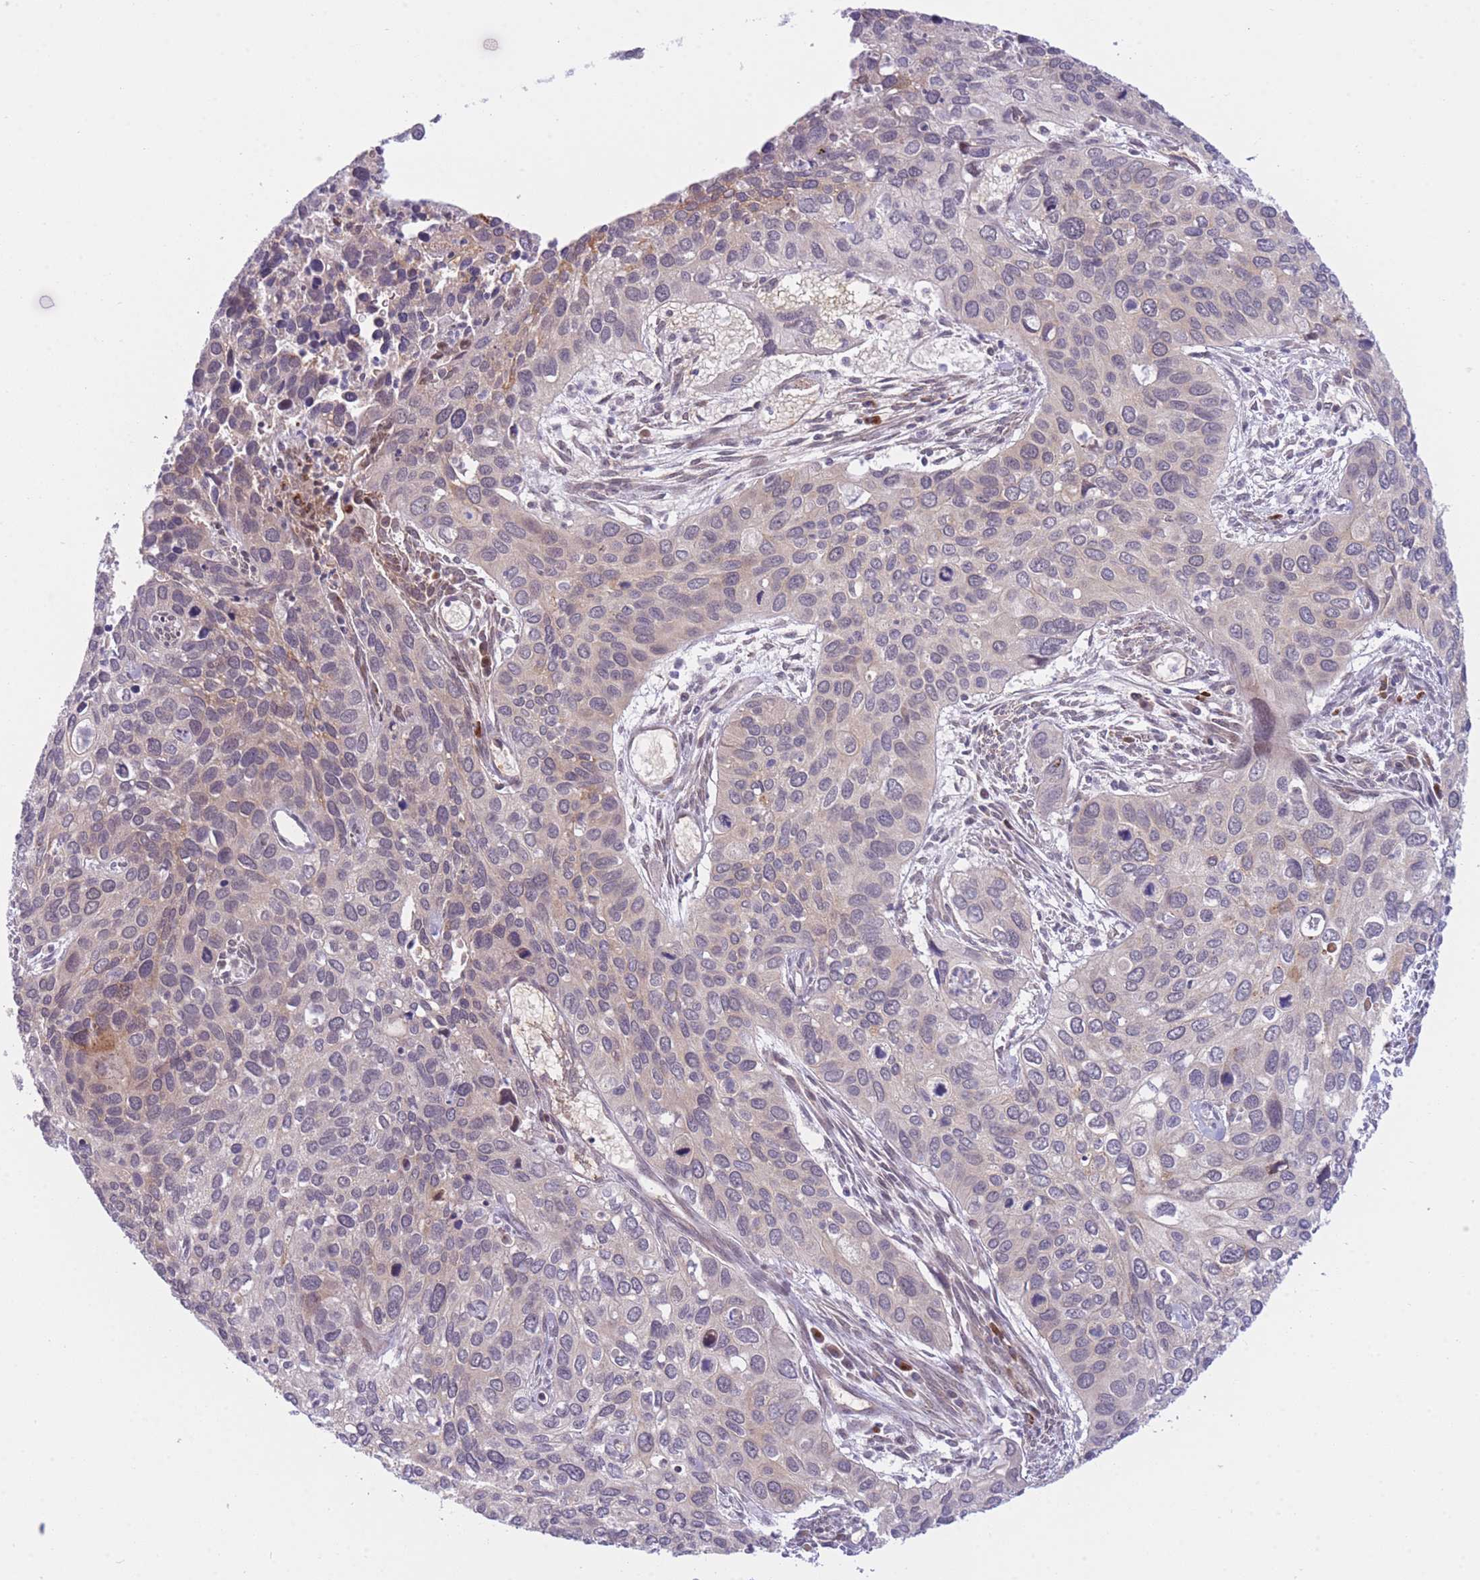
{"staining": {"intensity": "weak", "quantity": "<25%", "location": "cytoplasmic/membranous"}, "tissue": "cervical cancer", "cell_type": "Tumor cells", "image_type": "cancer", "snomed": [{"axis": "morphology", "description": "Squamous cell carcinoma, NOS"}, {"axis": "topography", "description": "Cervix"}], "caption": "Immunohistochemistry (IHC) image of cervical cancer (squamous cell carcinoma) stained for a protein (brown), which shows no expression in tumor cells.", "gene": "CDC25B", "patient": {"sex": "female", "age": 55}}